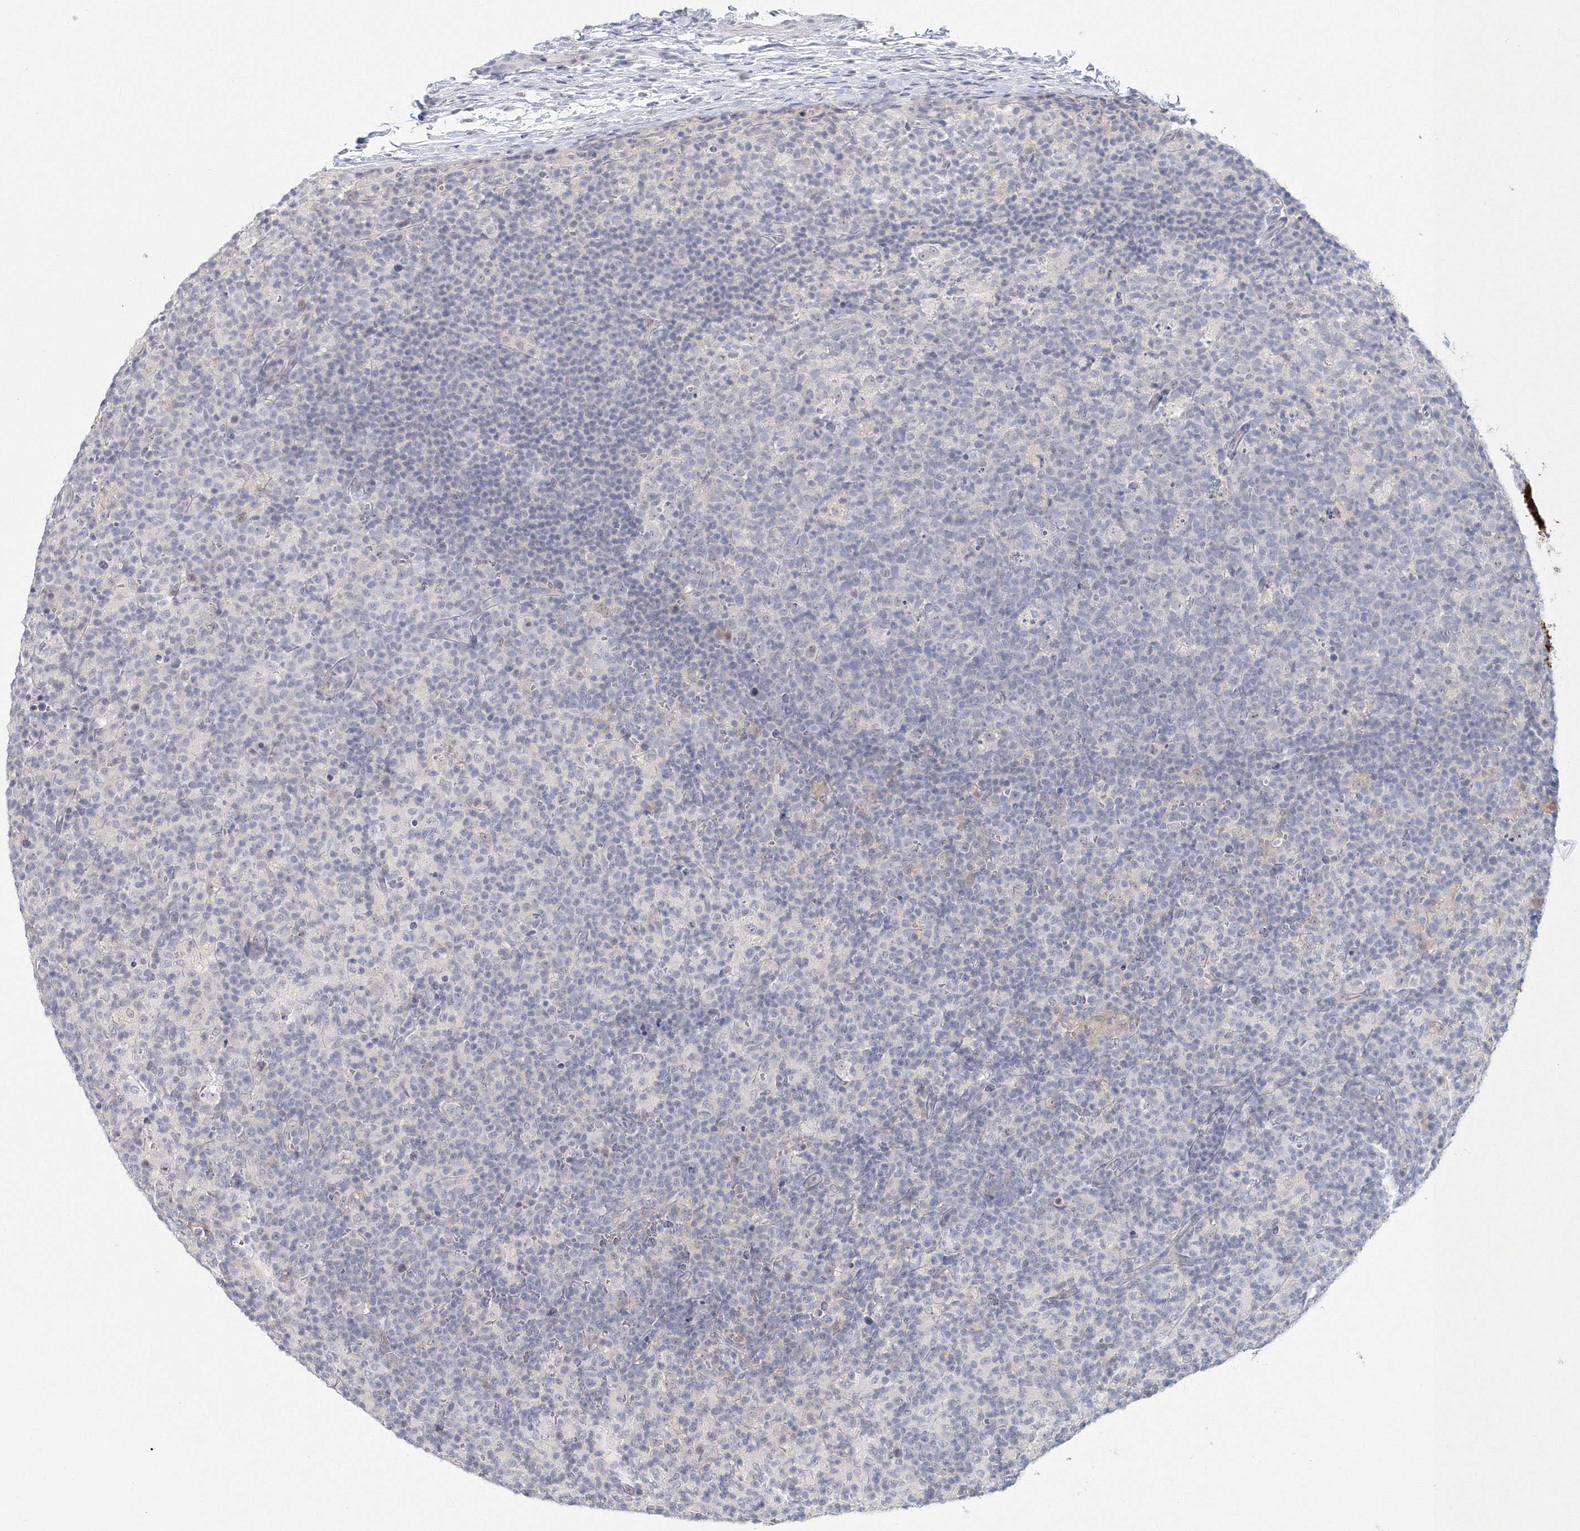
{"staining": {"intensity": "negative", "quantity": "none", "location": "none"}, "tissue": "lymph node", "cell_type": "Germinal center cells", "image_type": "normal", "snomed": [{"axis": "morphology", "description": "Normal tissue, NOS"}, {"axis": "morphology", "description": "Inflammation, NOS"}, {"axis": "topography", "description": "Lymph node"}], "caption": "A micrograph of lymph node stained for a protein shows no brown staining in germinal center cells. Brightfield microscopy of IHC stained with DAB (brown) and hematoxylin (blue), captured at high magnification.", "gene": "VSIG1", "patient": {"sex": "male", "age": 55}}